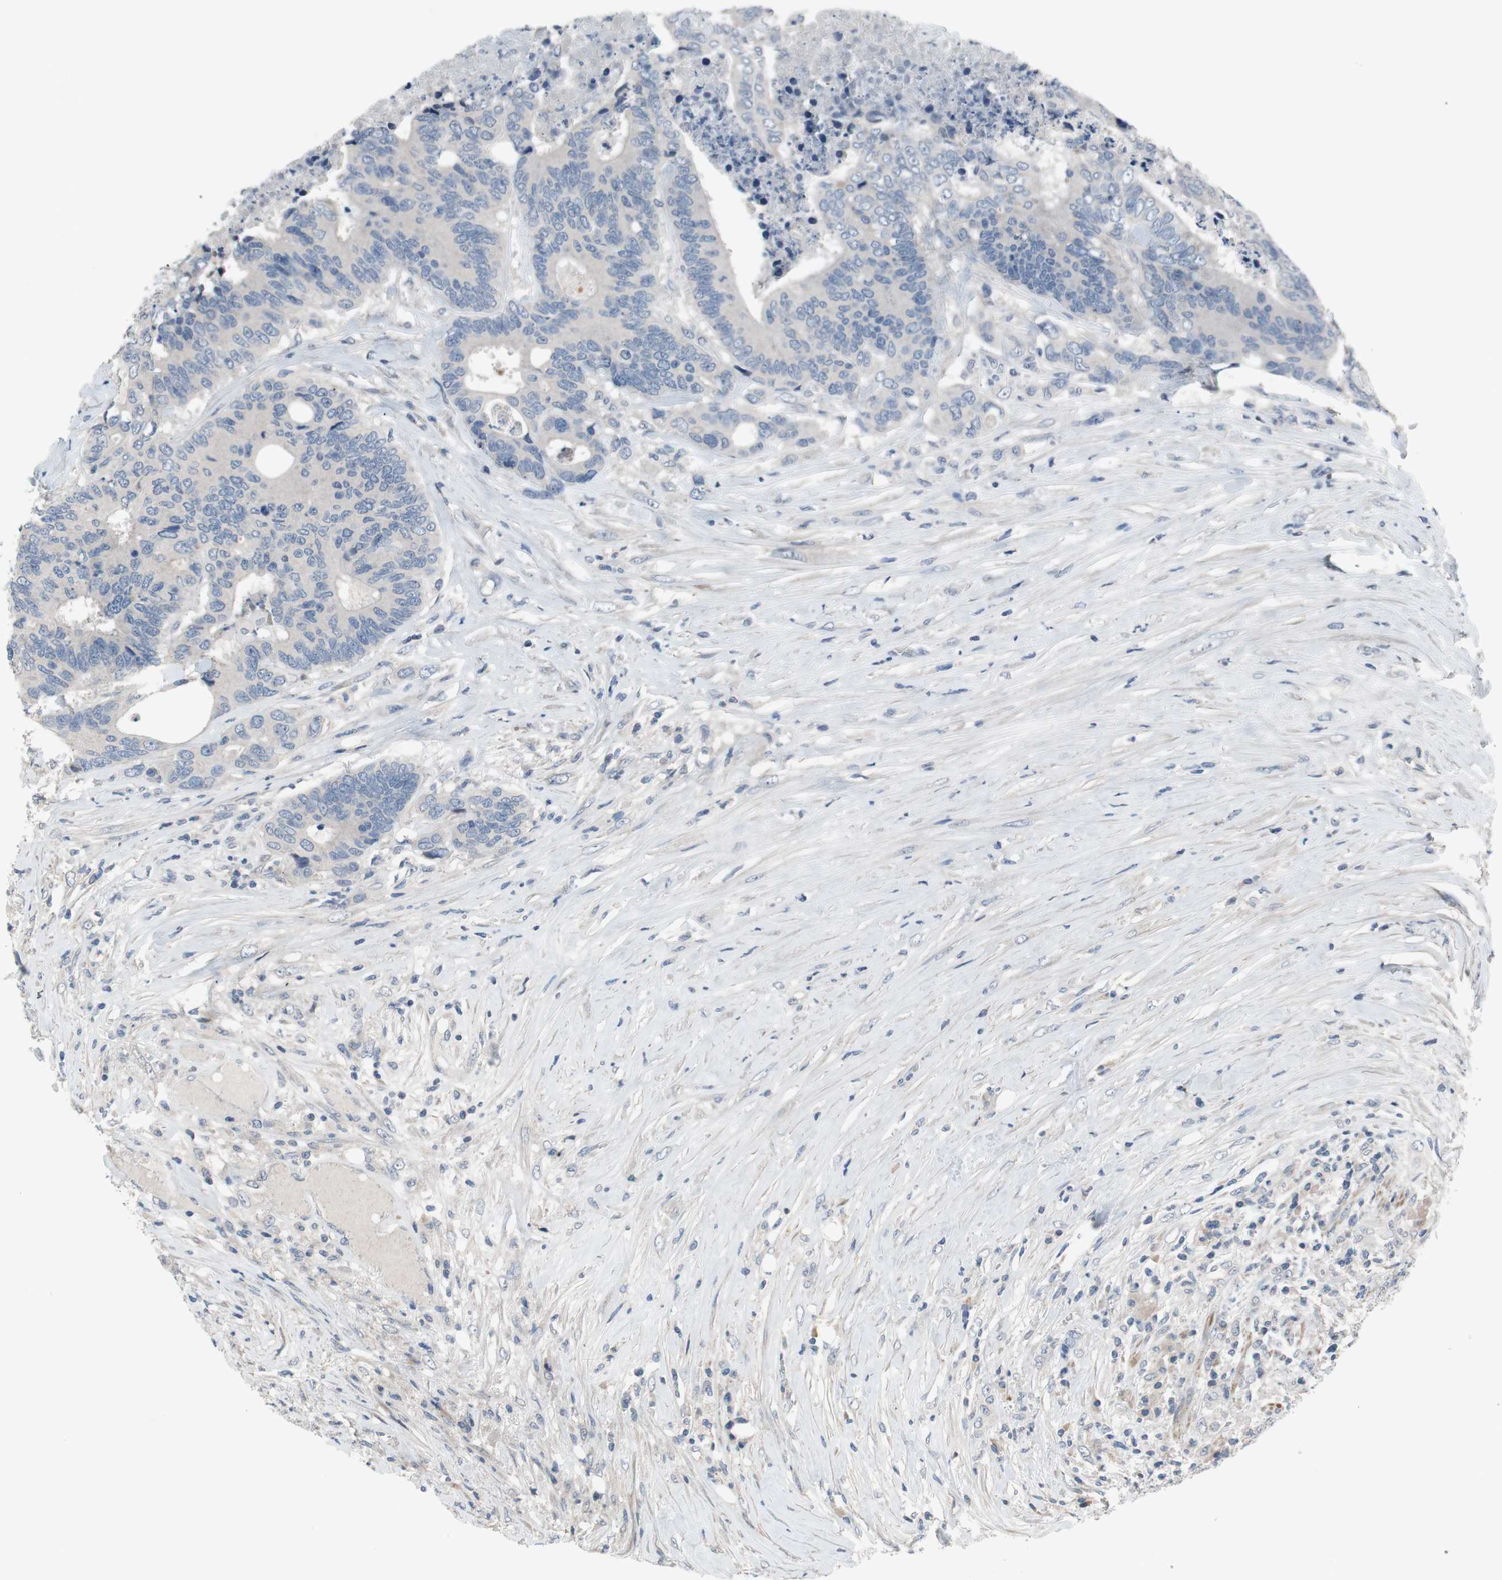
{"staining": {"intensity": "negative", "quantity": "none", "location": "none"}, "tissue": "colorectal cancer", "cell_type": "Tumor cells", "image_type": "cancer", "snomed": [{"axis": "morphology", "description": "Adenocarcinoma, NOS"}, {"axis": "topography", "description": "Rectum"}], "caption": "Tumor cells are negative for brown protein staining in colorectal cancer (adenocarcinoma).", "gene": "TACR3", "patient": {"sex": "male", "age": 55}}